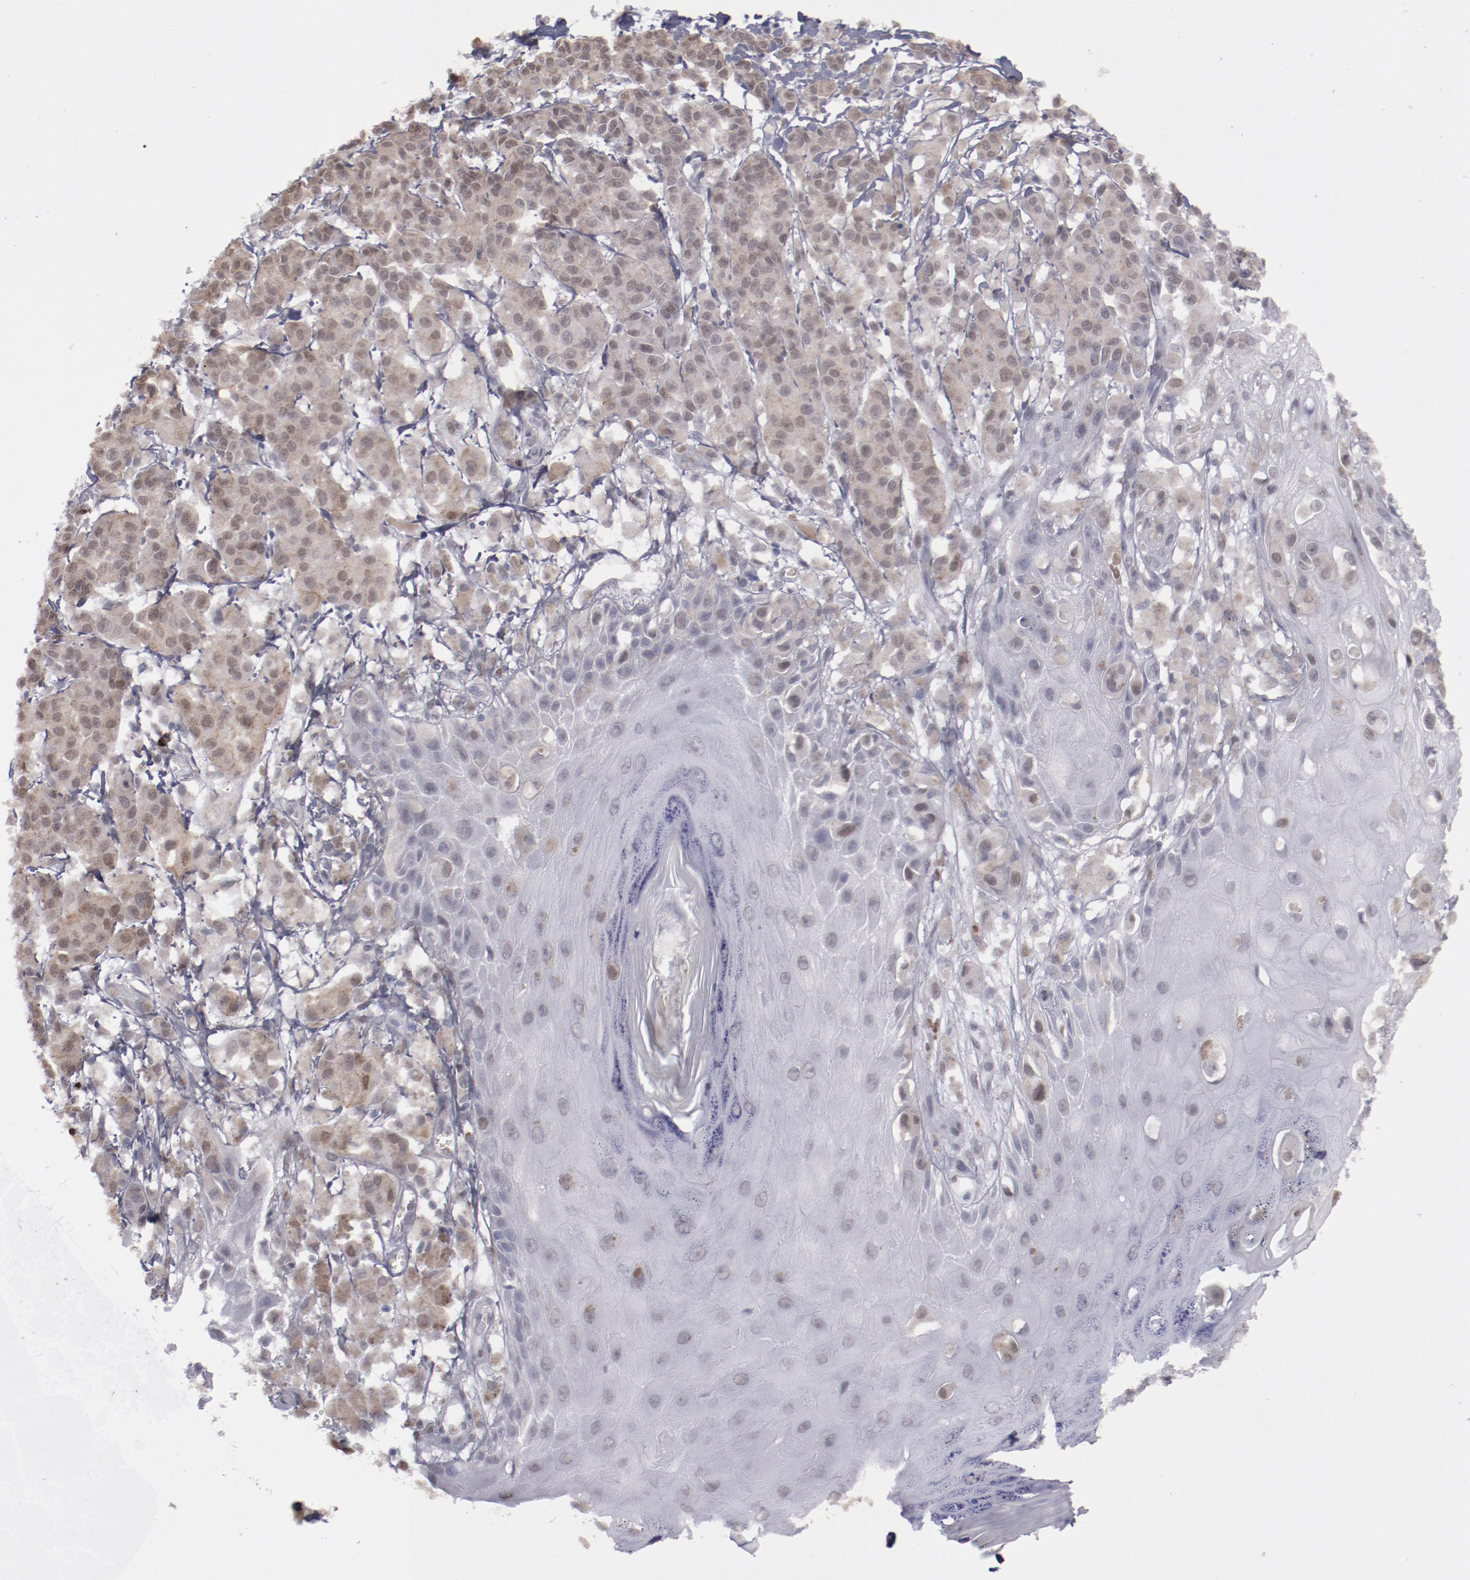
{"staining": {"intensity": "moderate", "quantity": "25%-75%", "location": "cytoplasmic/membranous,nuclear"}, "tissue": "melanoma", "cell_type": "Tumor cells", "image_type": "cancer", "snomed": [{"axis": "morphology", "description": "Malignant melanoma, NOS"}, {"axis": "topography", "description": "Skin"}], "caption": "About 25%-75% of tumor cells in melanoma exhibit moderate cytoplasmic/membranous and nuclear protein staining as visualized by brown immunohistochemical staining.", "gene": "IRF4", "patient": {"sex": "male", "age": 76}}